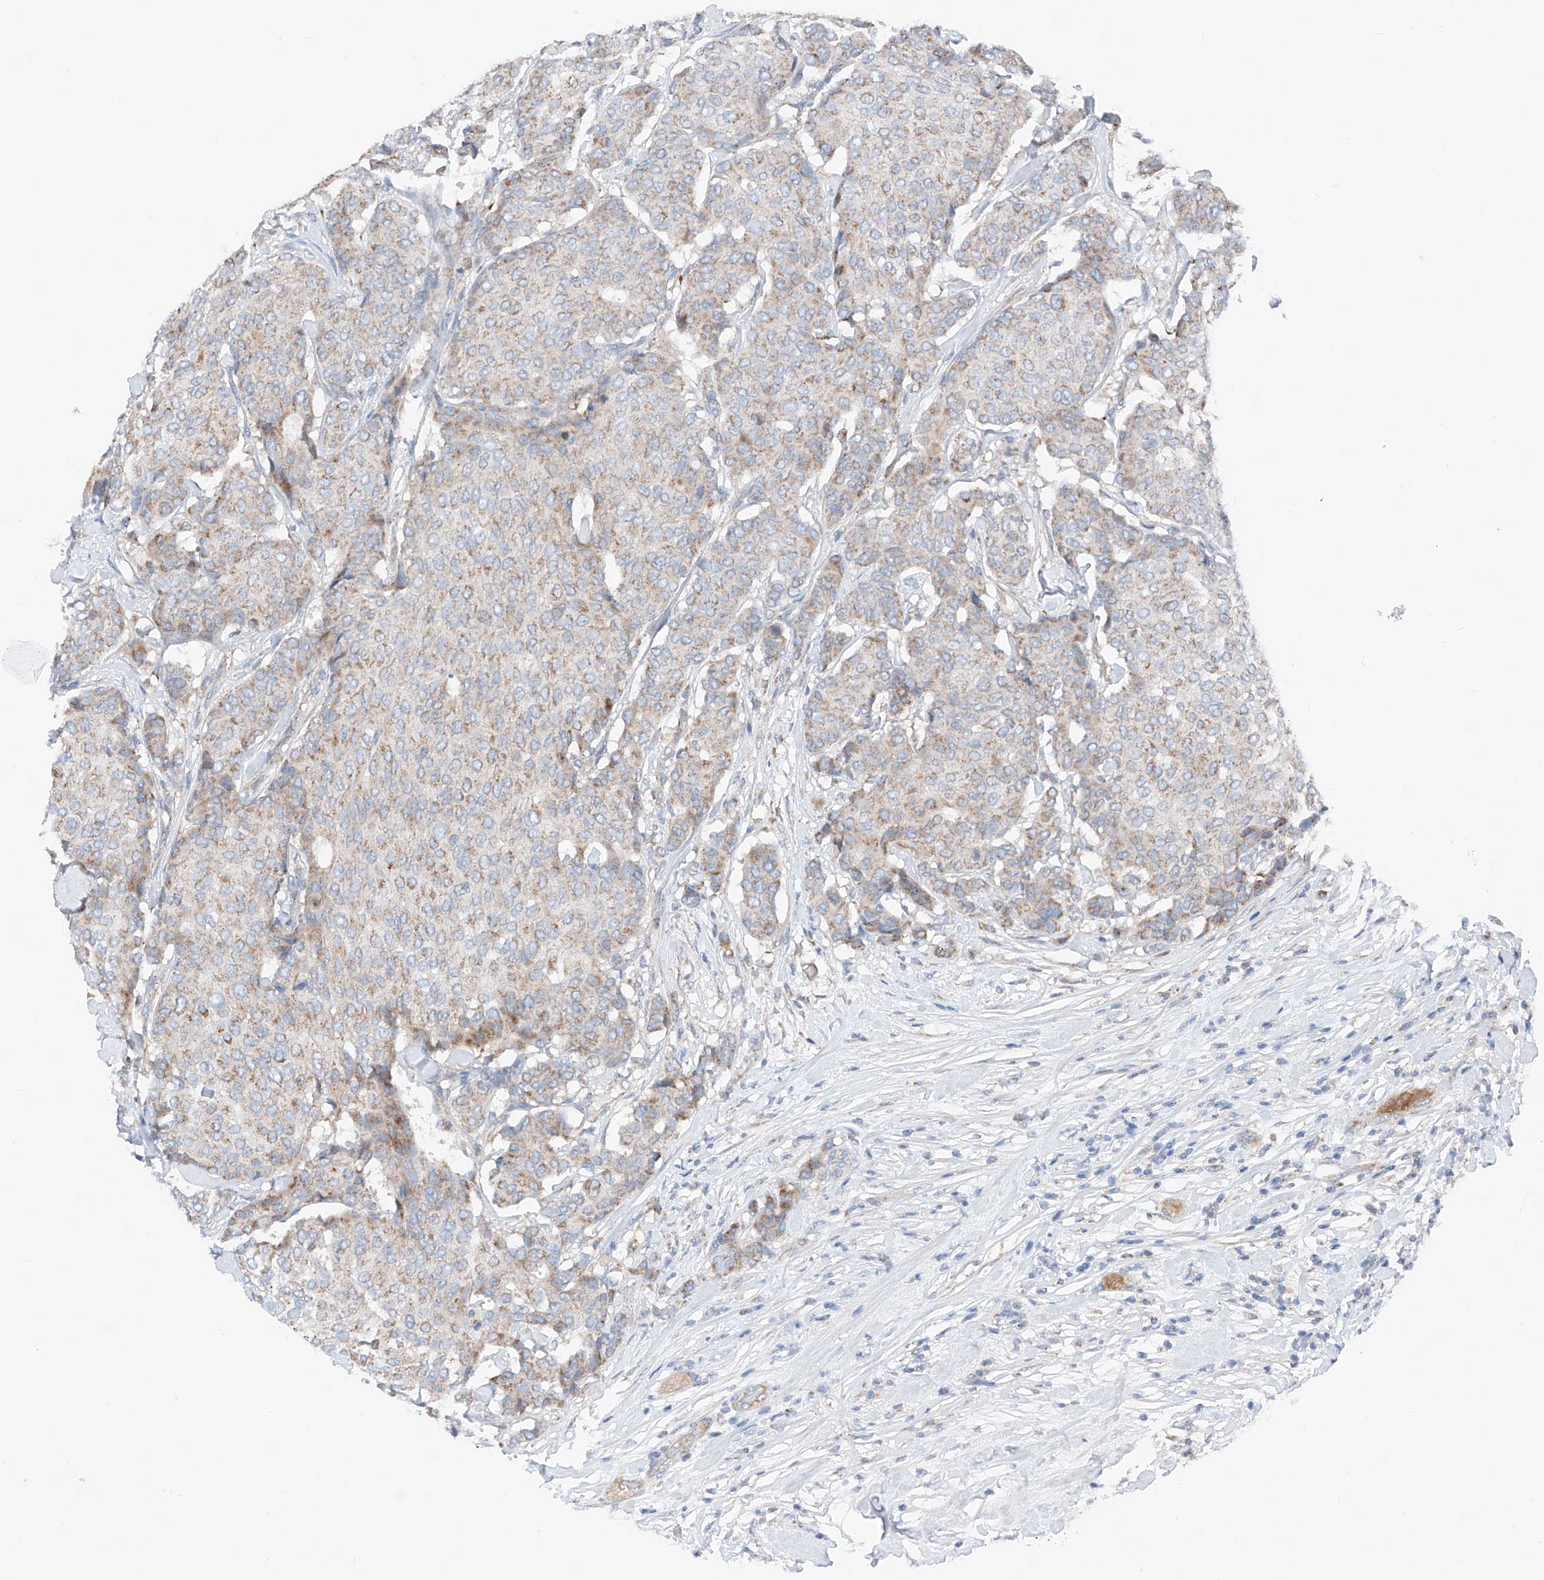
{"staining": {"intensity": "weak", "quantity": "25%-75%", "location": "cytoplasmic/membranous"}, "tissue": "breast cancer", "cell_type": "Tumor cells", "image_type": "cancer", "snomed": [{"axis": "morphology", "description": "Duct carcinoma"}, {"axis": "topography", "description": "Breast"}], "caption": "Immunohistochemistry (IHC) of human breast cancer (infiltrating ductal carcinoma) exhibits low levels of weak cytoplasmic/membranous expression in approximately 25%-75% of tumor cells.", "gene": "MRAP", "patient": {"sex": "female", "age": 75}}